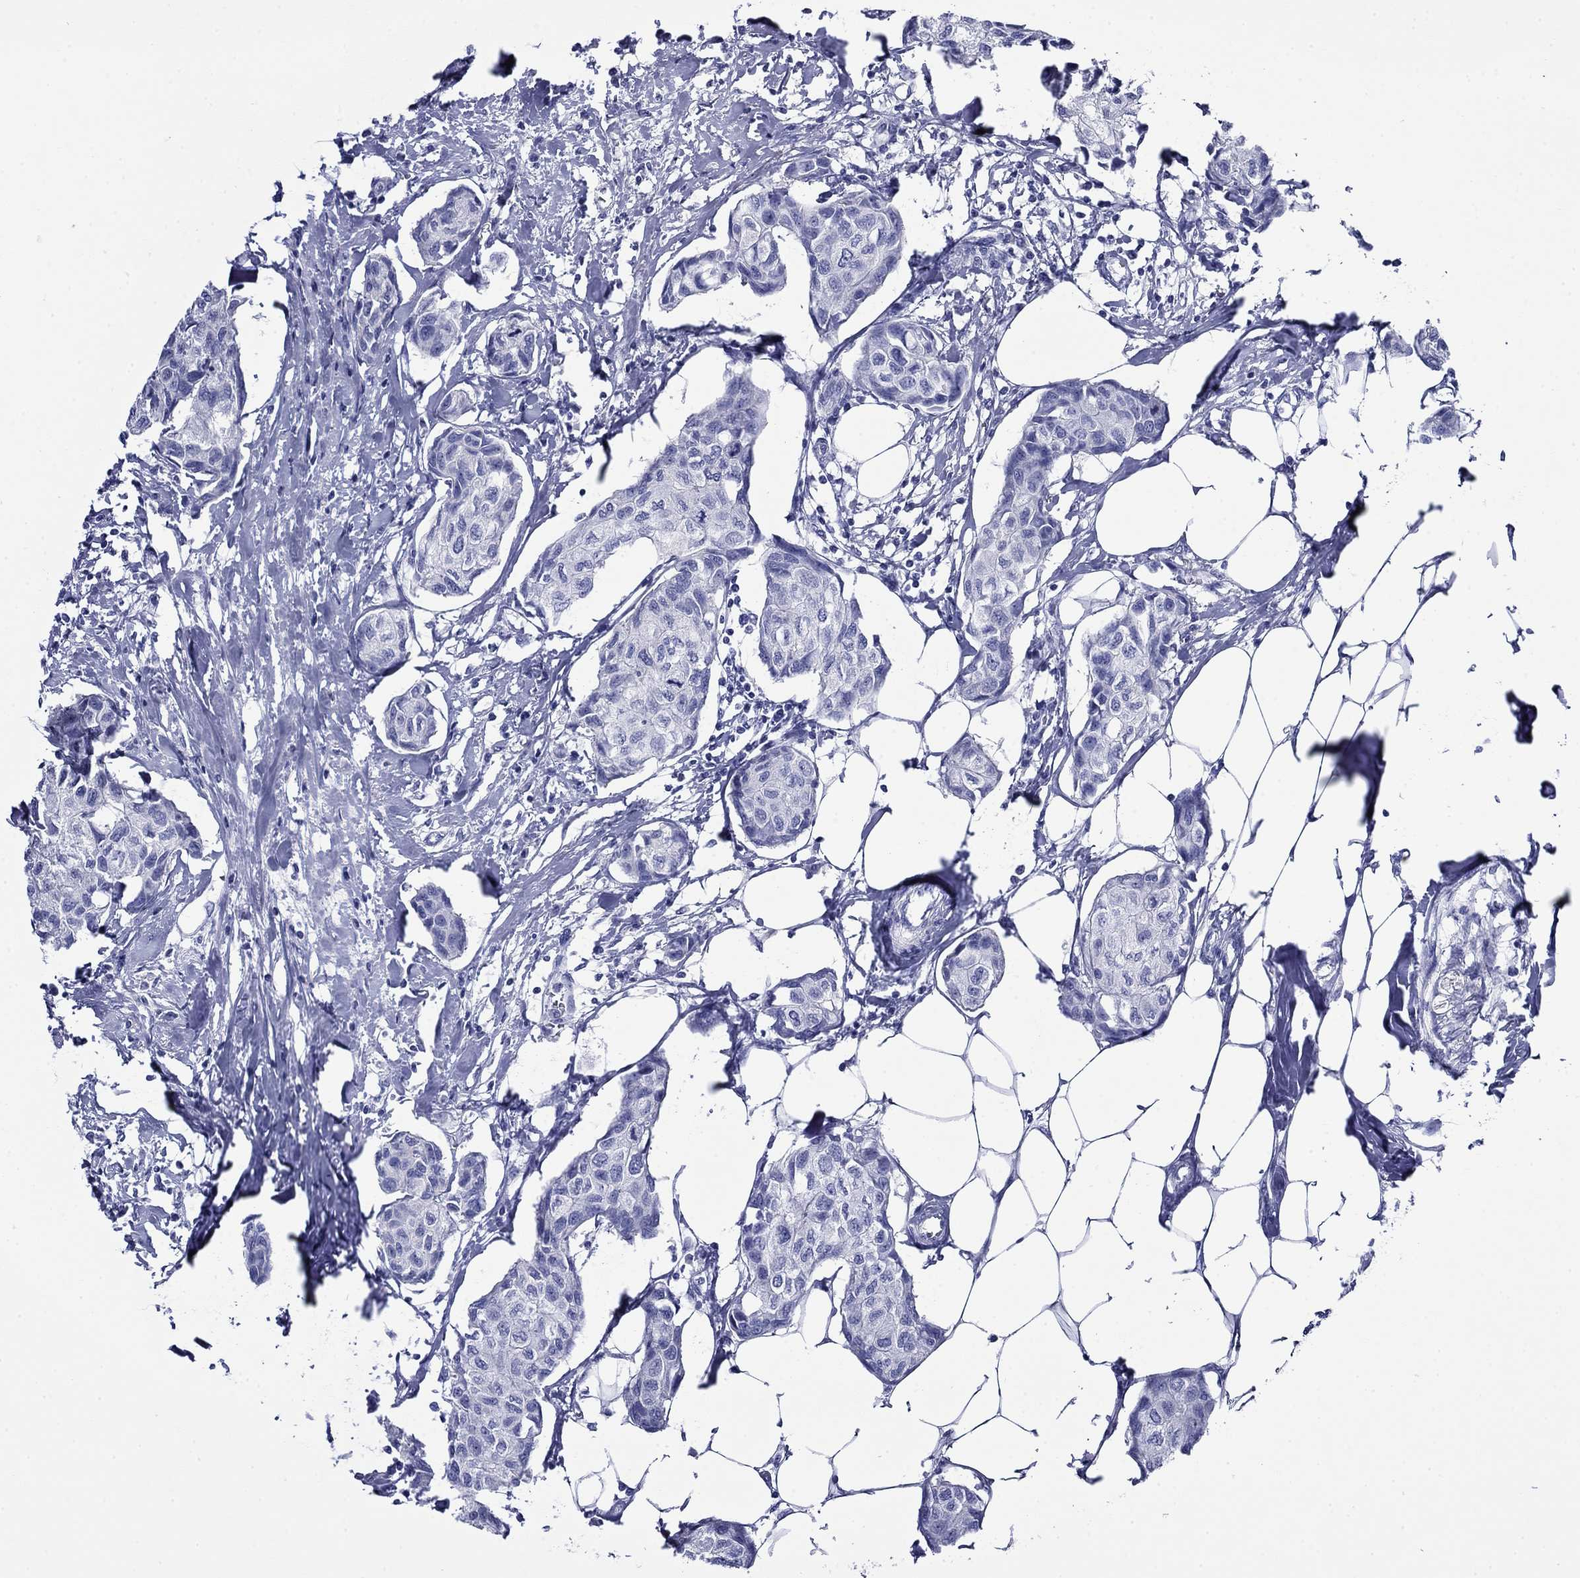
{"staining": {"intensity": "negative", "quantity": "none", "location": "none"}, "tissue": "breast cancer", "cell_type": "Tumor cells", "image_type": "cancer", "snomed": [{"axis": "morphology", "description": "Duct carcinoma"}, {"axis": "topography", "description": "Breast"}], "caption": "Immunohistochemistry photomicrograph of human invasive ductal carcinoma (breast) stained for a protein (brown), which reveals no positivity in tumor cells.", "gene": "GIP", "patient": {"sex": "female", "age": 80}}